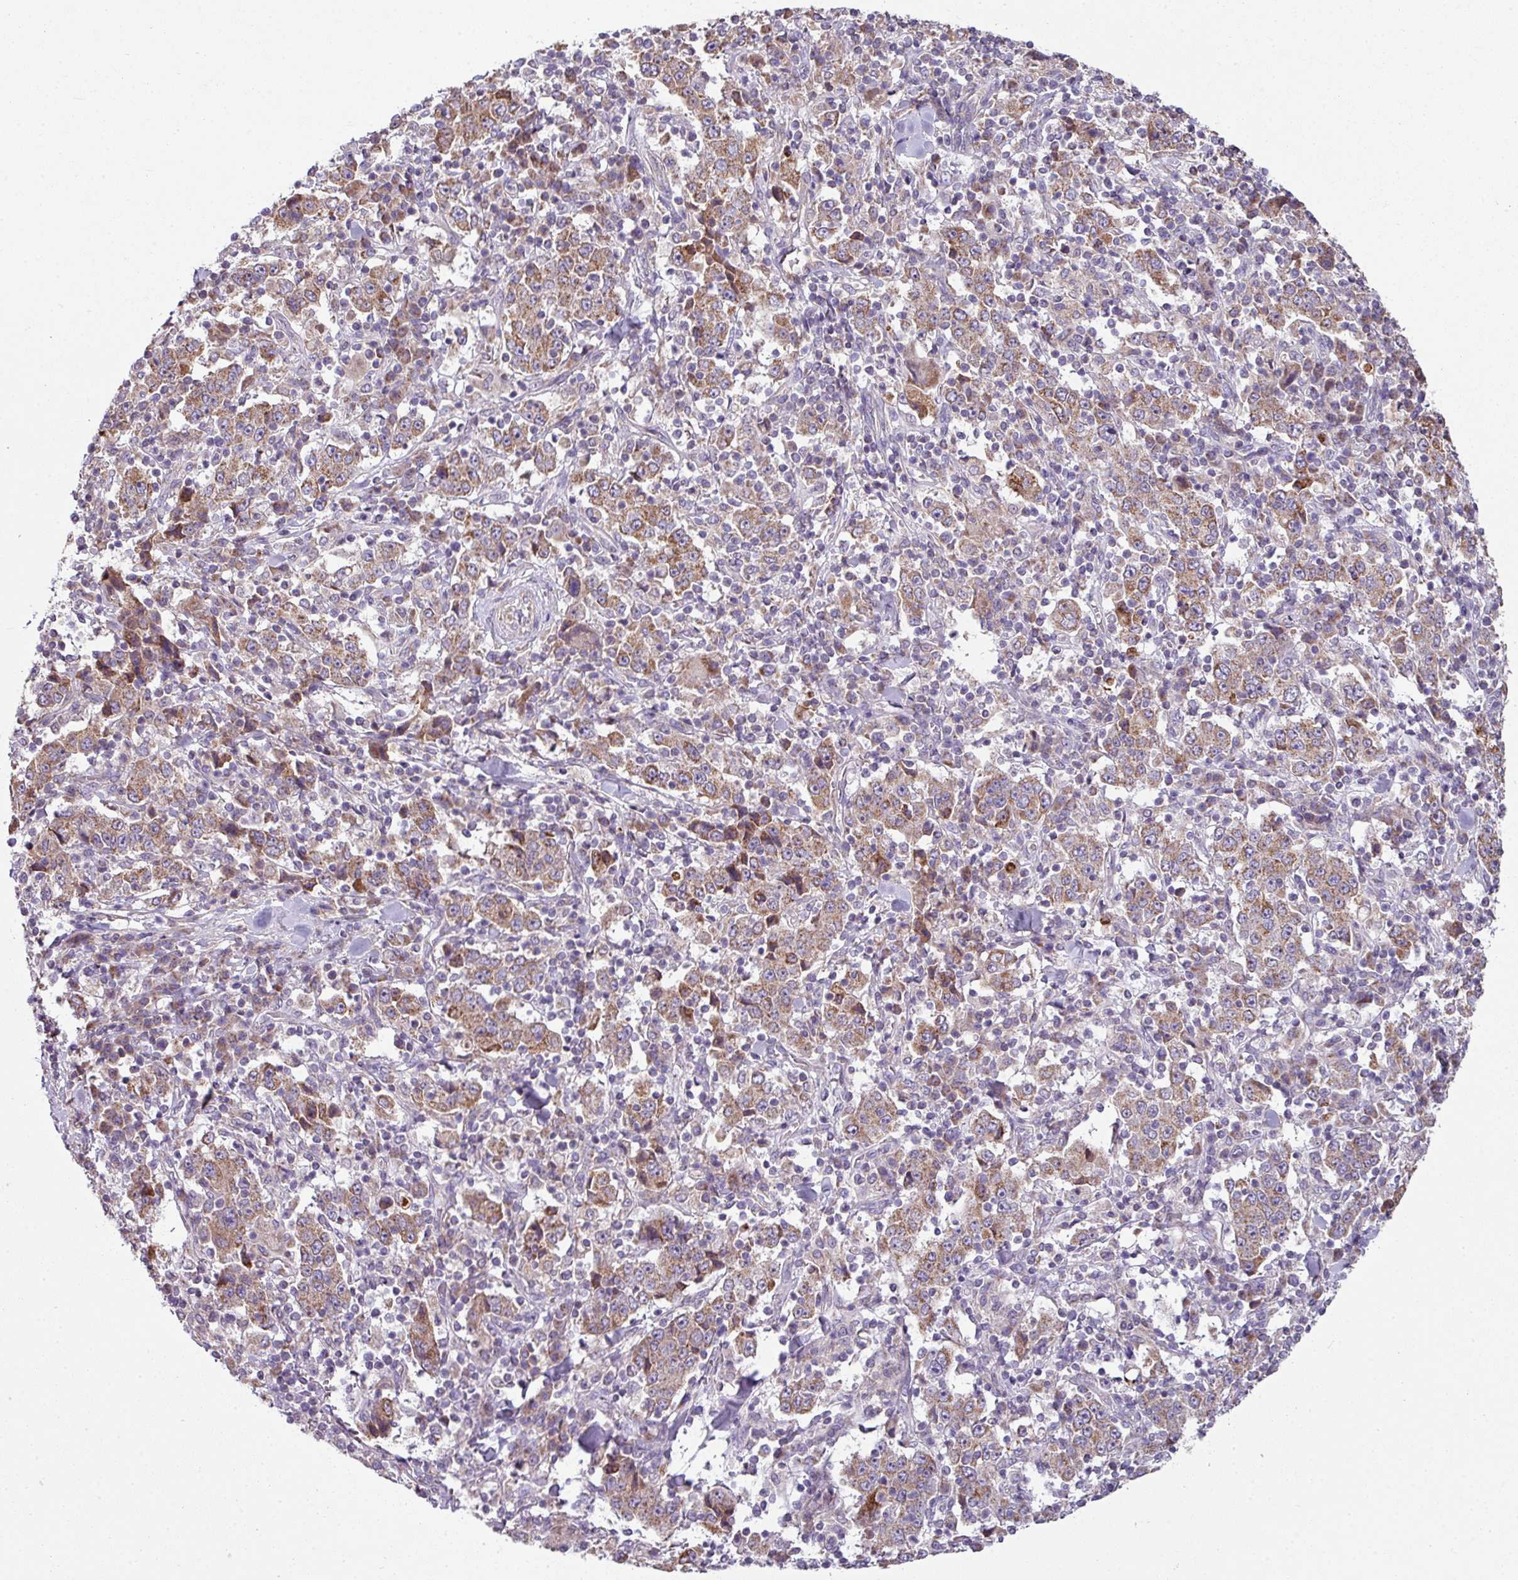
{"staining": {"intensity": "moderate", "quantity": ">75%", "location": "cytoplasmic/membranous"}, "tissue": "stomach cancer", "cell_type": "Tumor cells", "image_type": "cancer", "snomed": [{"axis": "morphology", "description": "Normal tissue, NOS"}, {"axis": "morphology", "description": "Adenocarcinoma, NOS"}, {"axis": "topography", "description": "Stomach, upper"}, {"axis": "topography", "description": "Stomach"}], "caption": "This is an image of immunohistochemistry staining of stomach cancer, which shows moderate positivity in the cytoplasmic/membranous of tumor cells.", "gene": "LRRC9", "patient": {"sex": "male", "age": 59}}